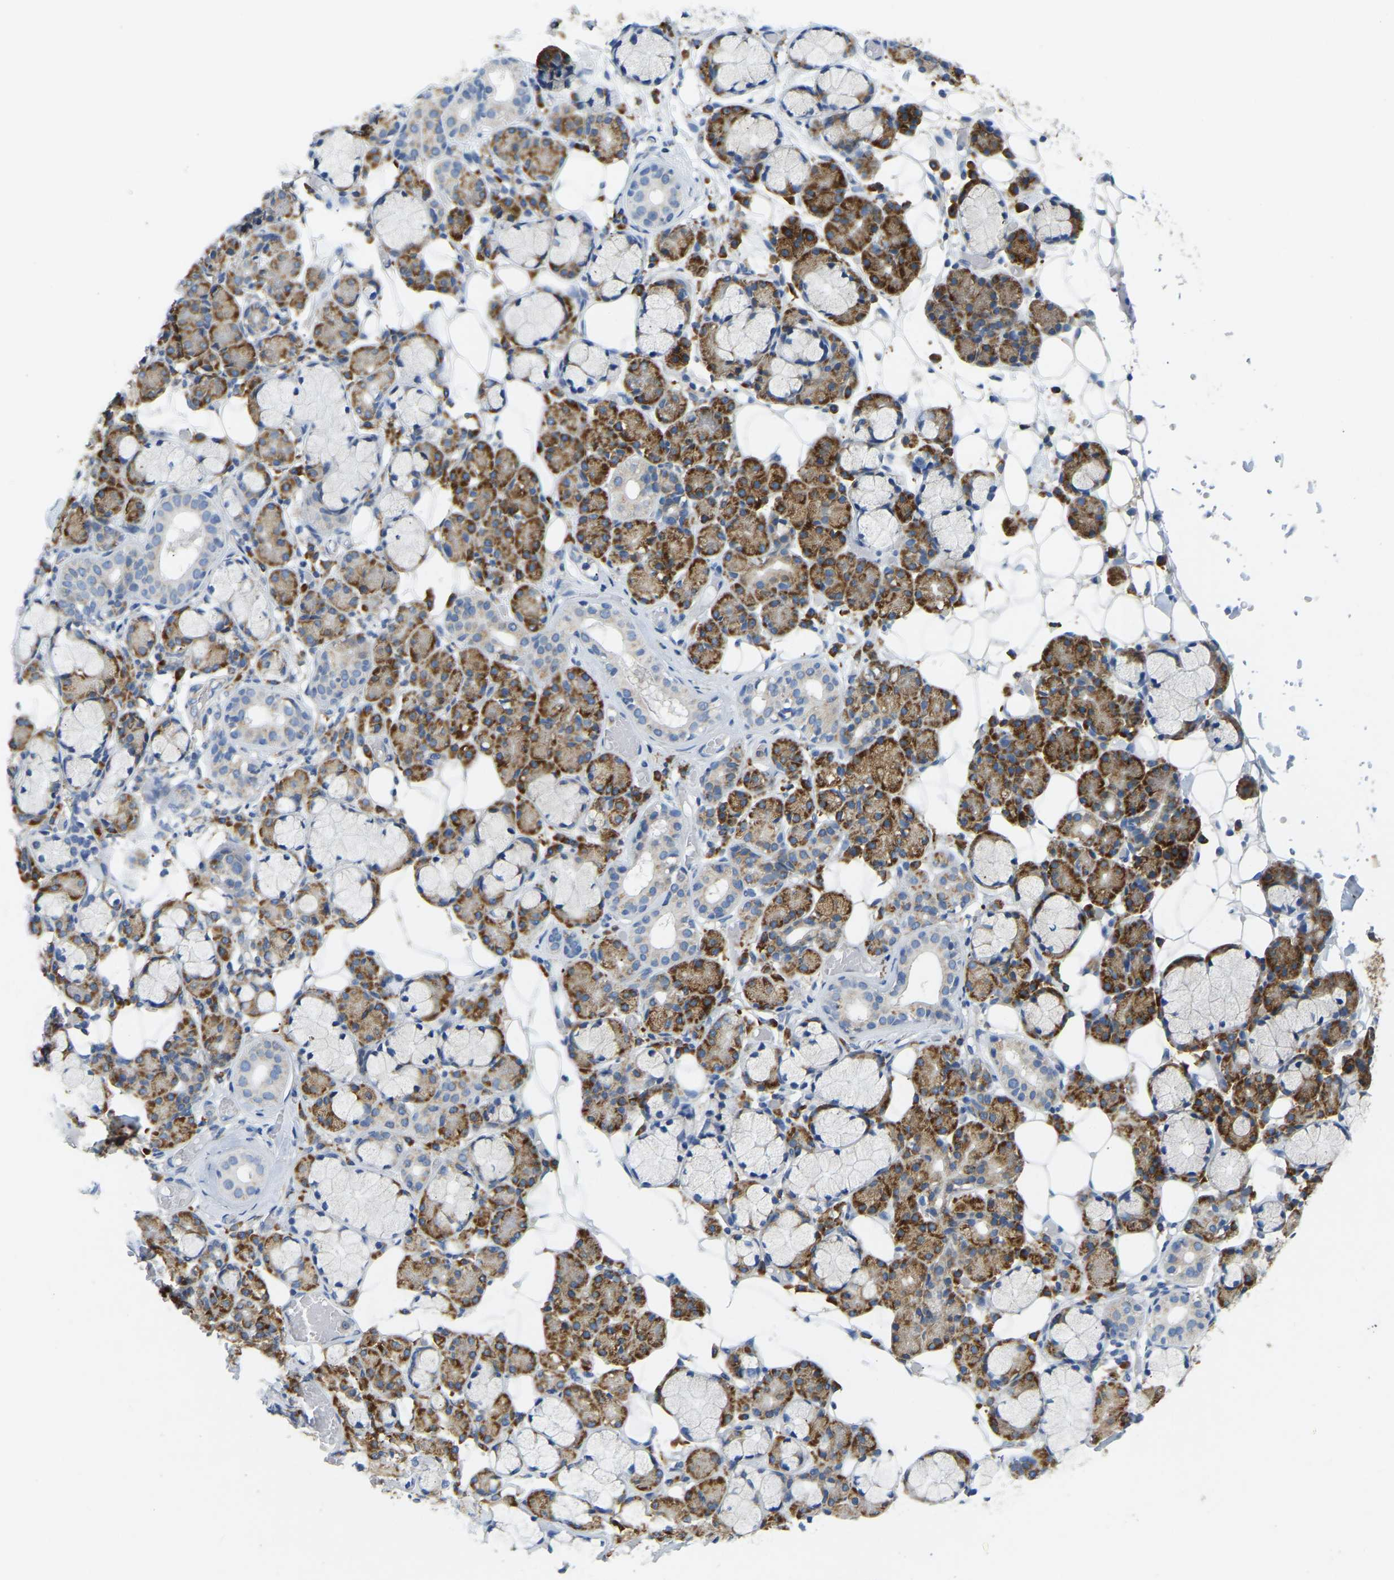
{"staining": {"intensity": "strong", "quantity": ">75%", "location": "cytoplasmic/membranous"}, "tissue": "salivary gland", "cell_type": "Glandular cells", "image_type": "normal", "snomed": [{"axis": "morphology", "description": "Normal tissue, NOS"}, {"axis": "topography", "description": "Salivary gland"}], "caption": "IHC of normal salivary gland shows high levels of strong cytoplasmic/membranous staining in approximately >75% of glandular cells.", "gene": "SND1", "patient": {"sex": "male", "age": 63}}